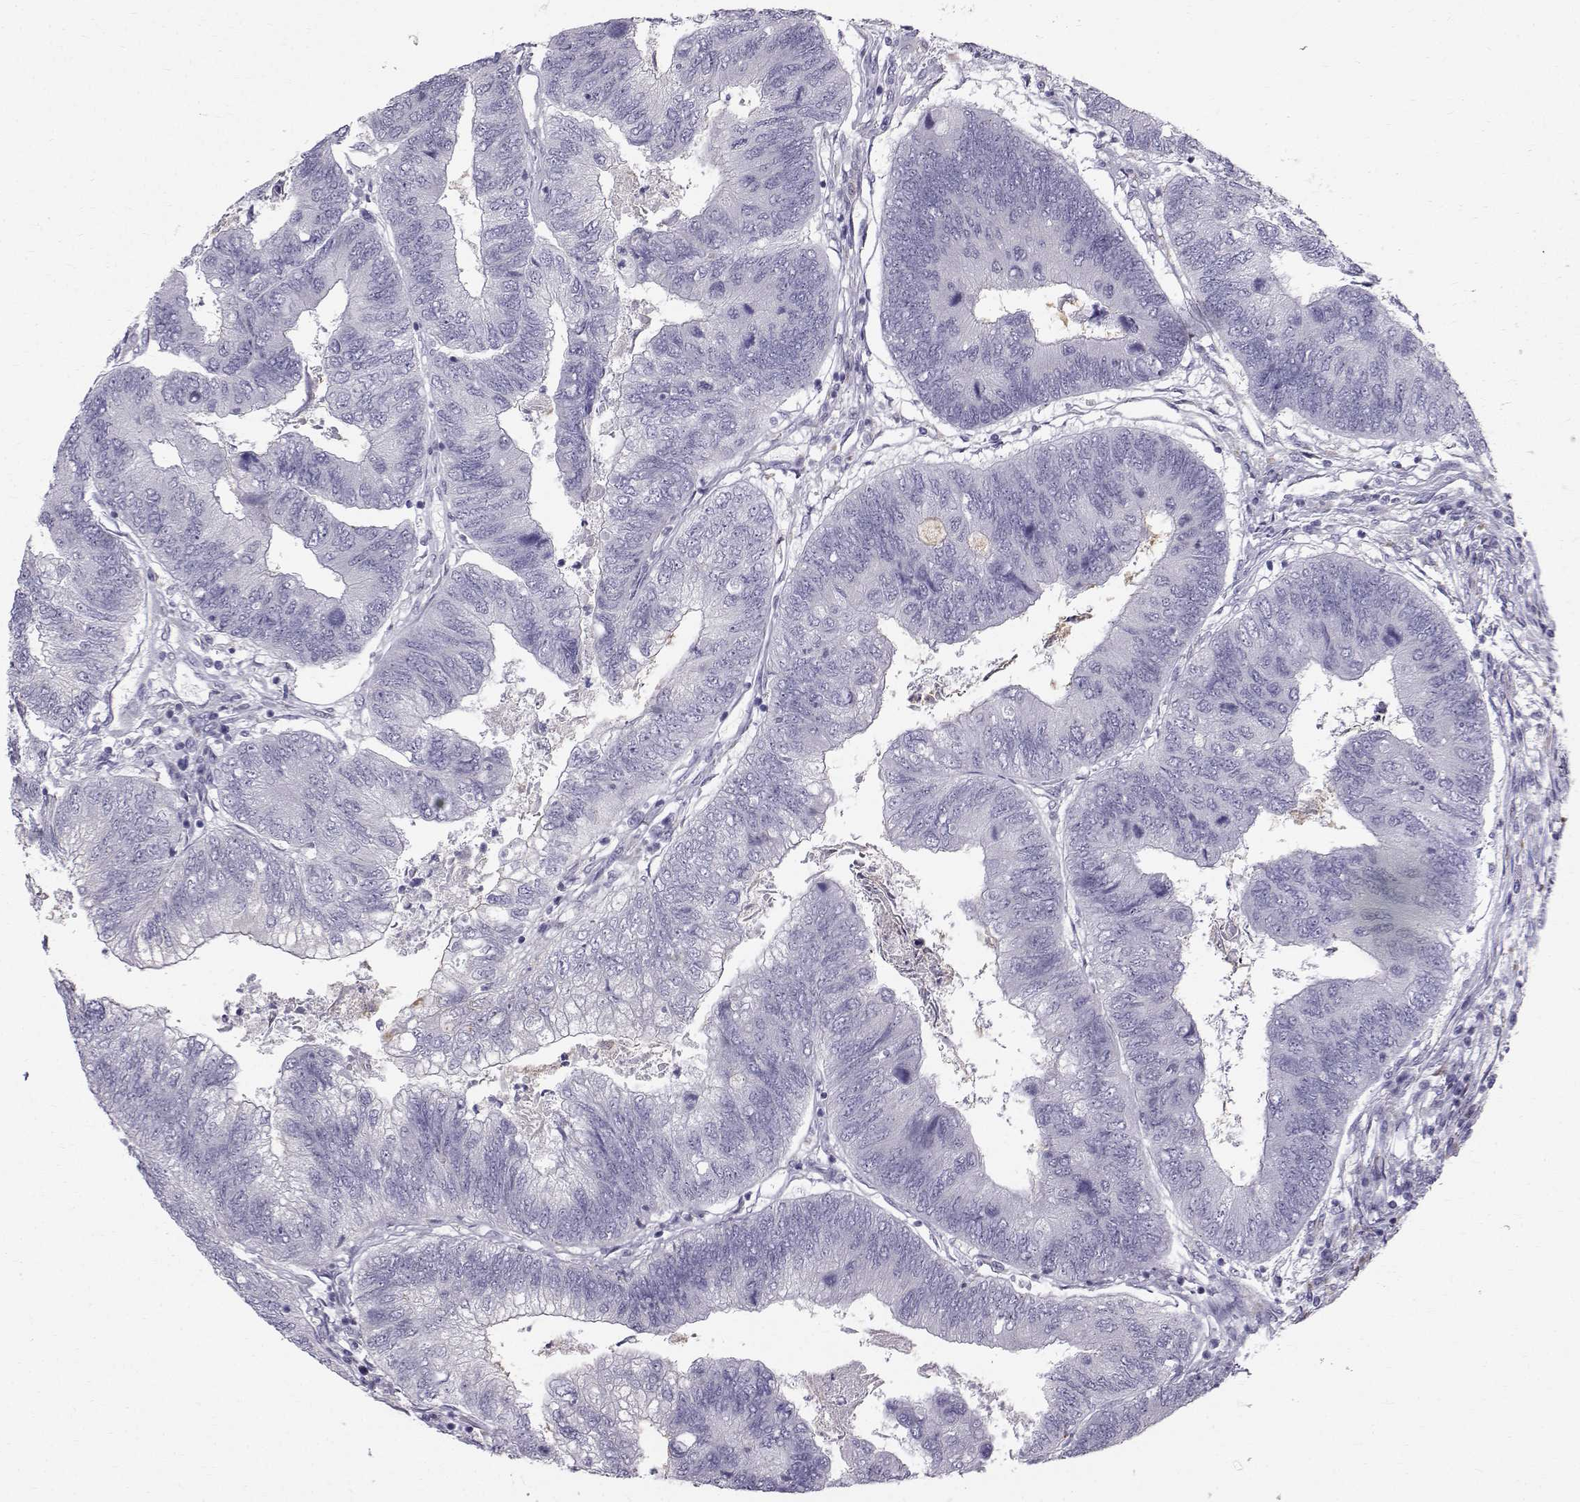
{"staining": {"intensity": "negative", "quantity": "none", "location": "none"}, "tissue": "colorectal cancer", "cell_type": "Tumor cells", "image_type": "cancer", "snomed": [{"axis": "morphology", "description": "Adenocarcinoma, NOS"}, {"axis": "topography", "description": "Colon"}], "caption": "Protein analysis of colorectal cancer (adenocarcinoma) exhibits no significant expression in tumor cells.", "gene": "CALCR", "patient": {"sex": "female", "age": 67}}